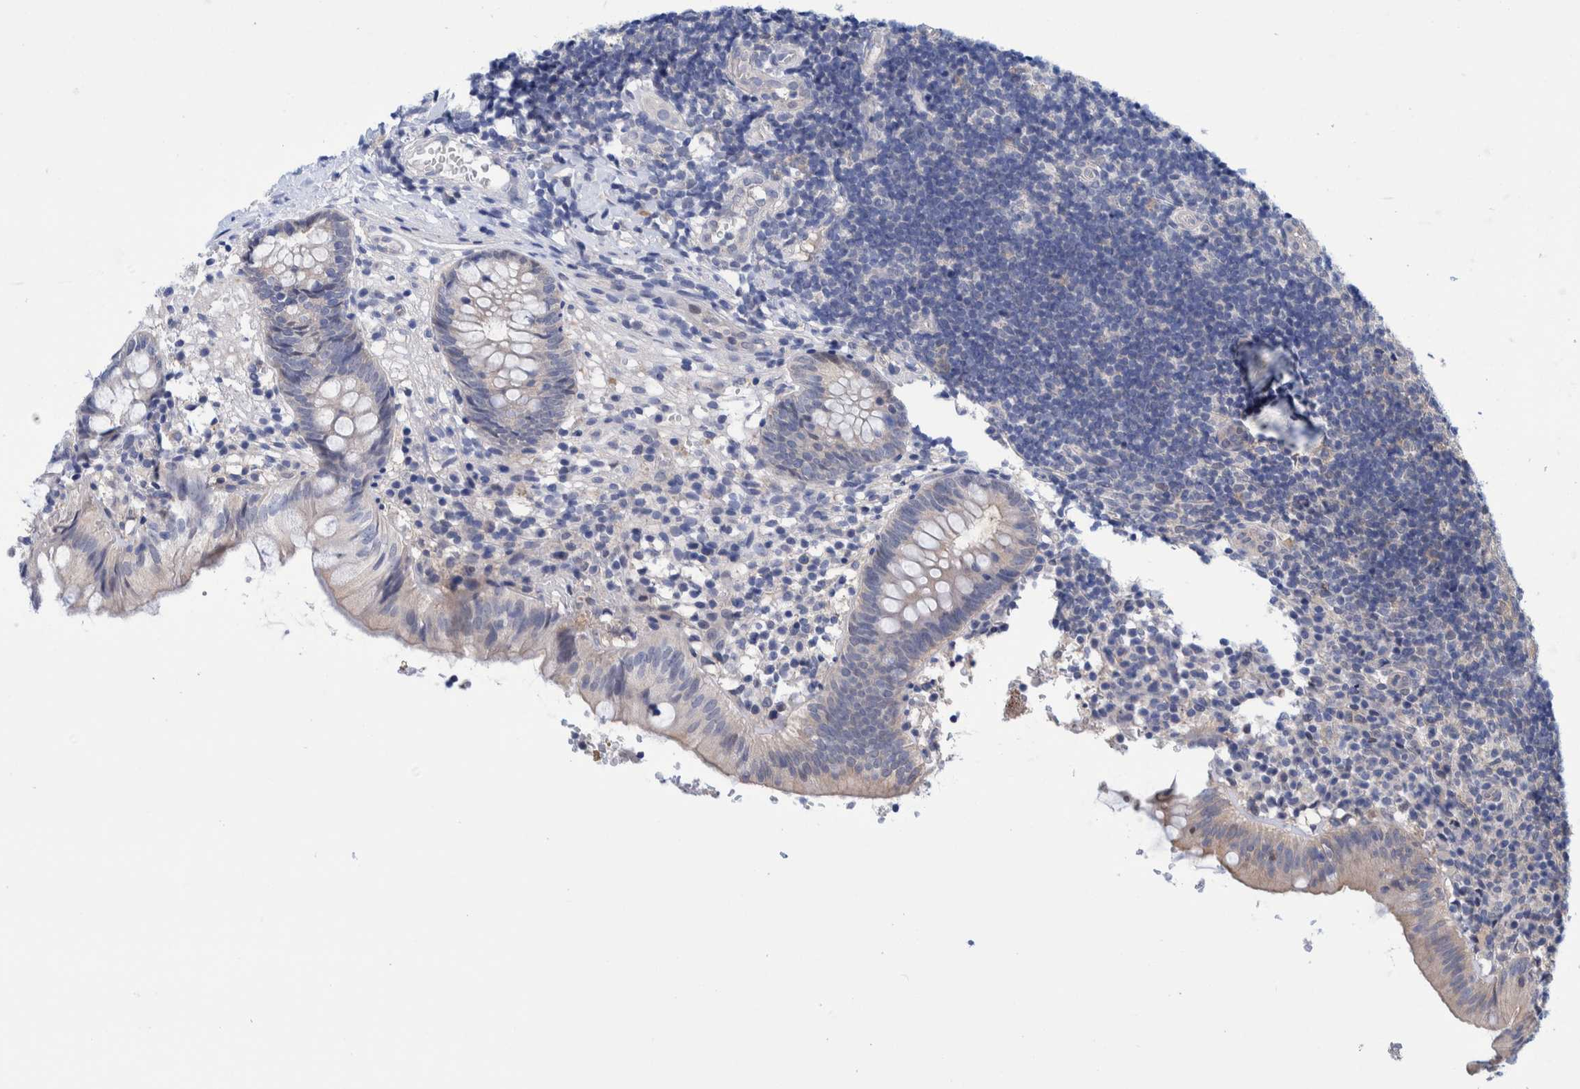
{"staining": {"intensity": "weak", "quantity": ">75%", "location": "cytoplasmic/membranous"}, "tissue": "appendix", "cell_type": "Glandular cells", "image_type": "normal", "snomed": [{"axis": "morphology", "description": "Normal tissue, NOS"}, {"axis": "topography", "description": "Appendix"}], "caption": "Protein expression analysis of benign appendix shows weak cytoplasmic/membranous staining in approximately >75% of glandular cells. The staining was performed using DAB (3,3'-diaminobenzidine), with brown indicating positive protein expression. Nuclei are stained blue with hematoxylin.", "gene": "PFAS", "patient": {"sex": "male", "age": 8}}